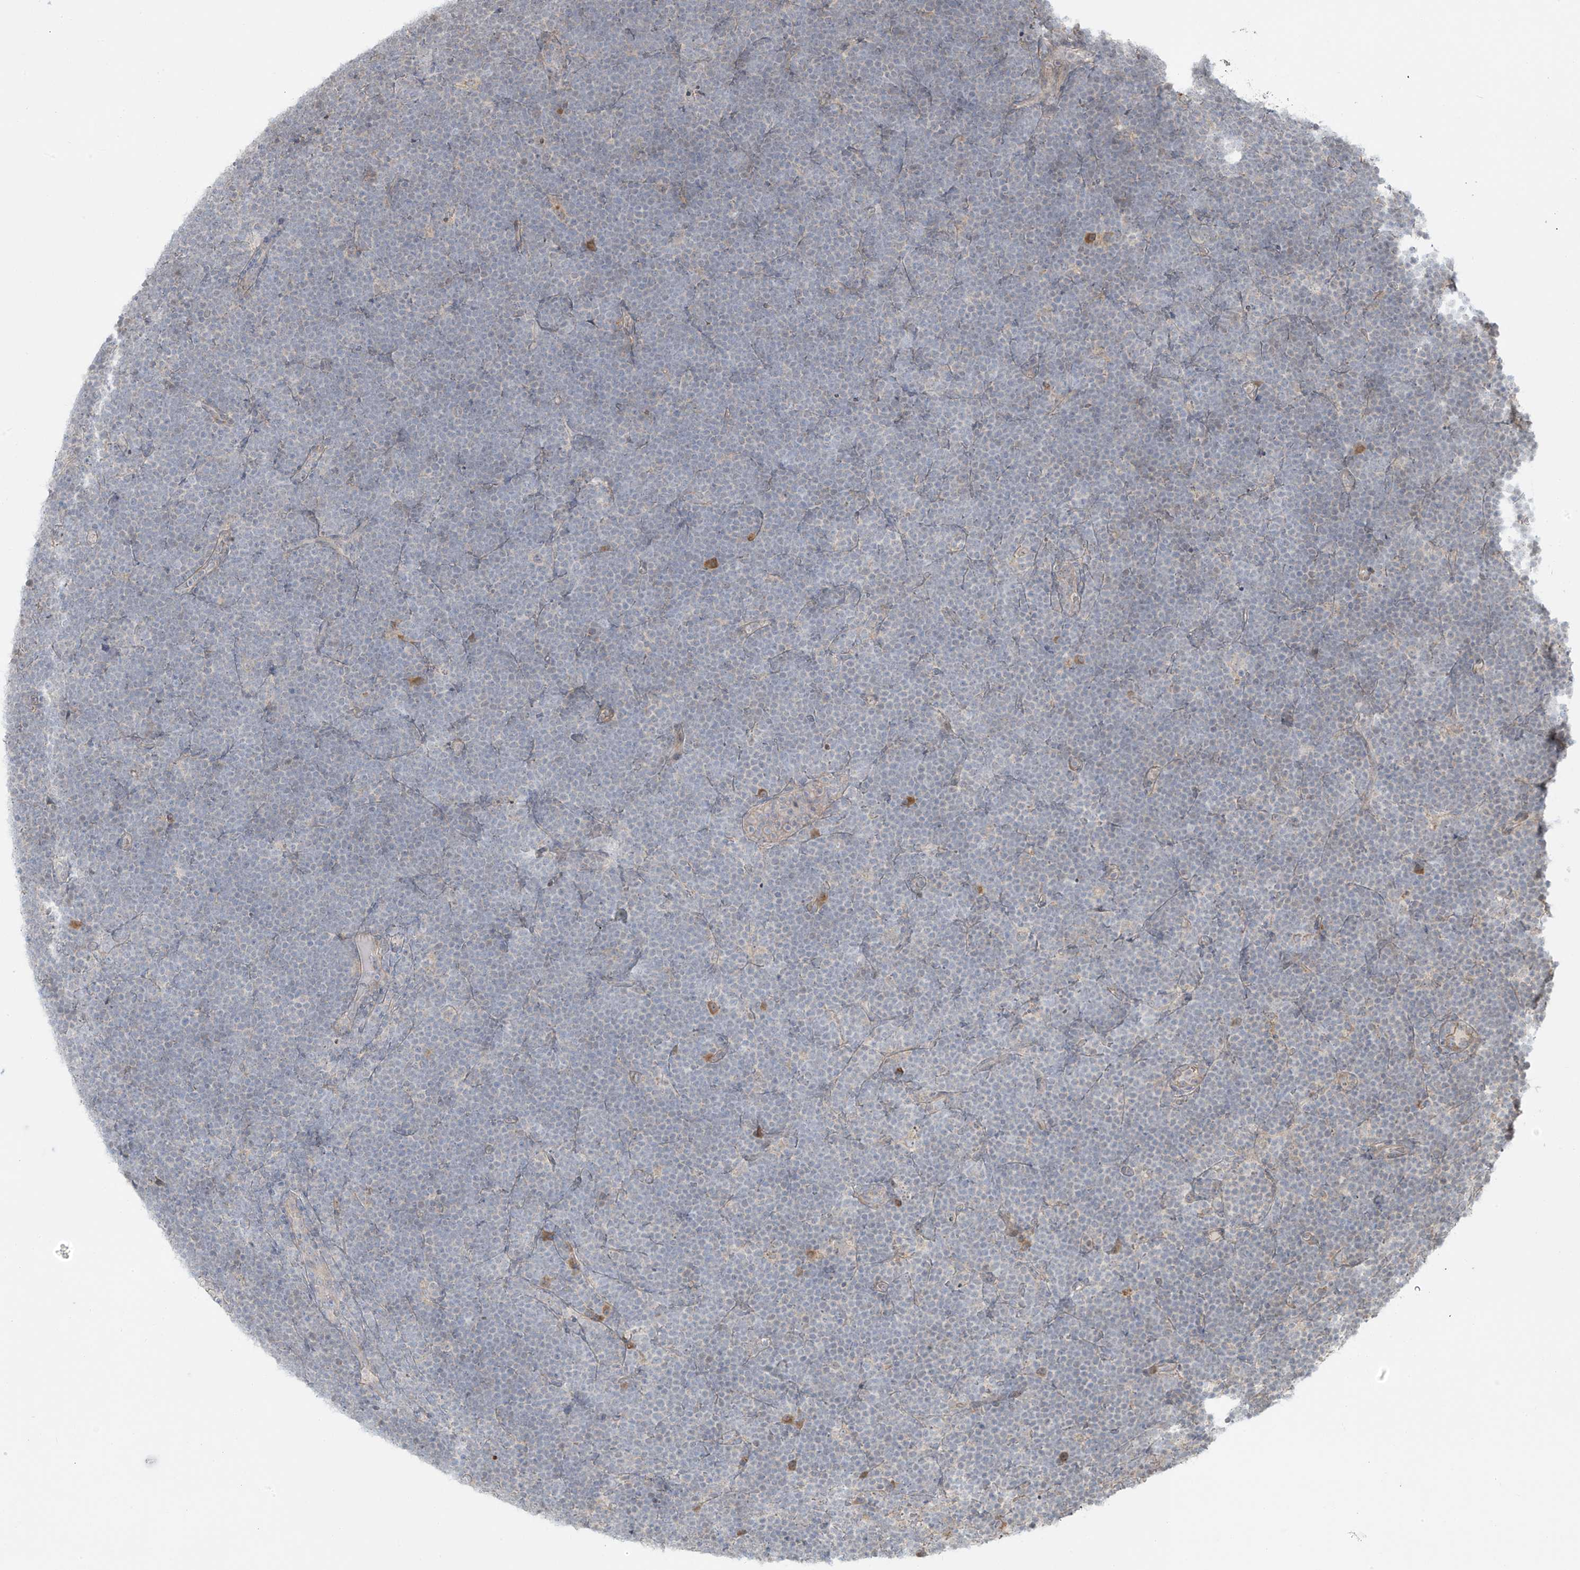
{"staining": {"intensity": "negative", "quantity": "none", "location": "none"}, "tissue": "lymphoma", "cell_type": "Tumor cells", "image_type": "cancer", "snomed": [{"axis": "morphology", "description": "Malignant lymphoma, non-Hodgkin's type, High grade"}, {"axis": "topography", "description": "Lymph node"}], "caption": "Tumor cells show no significant positivity in lymphoma. (DAB (3,3'-diaminobenzidine) IHC, high magnification).", "gene": "PLEKHM3", "patient": {"sex": "male", "age": 13}}